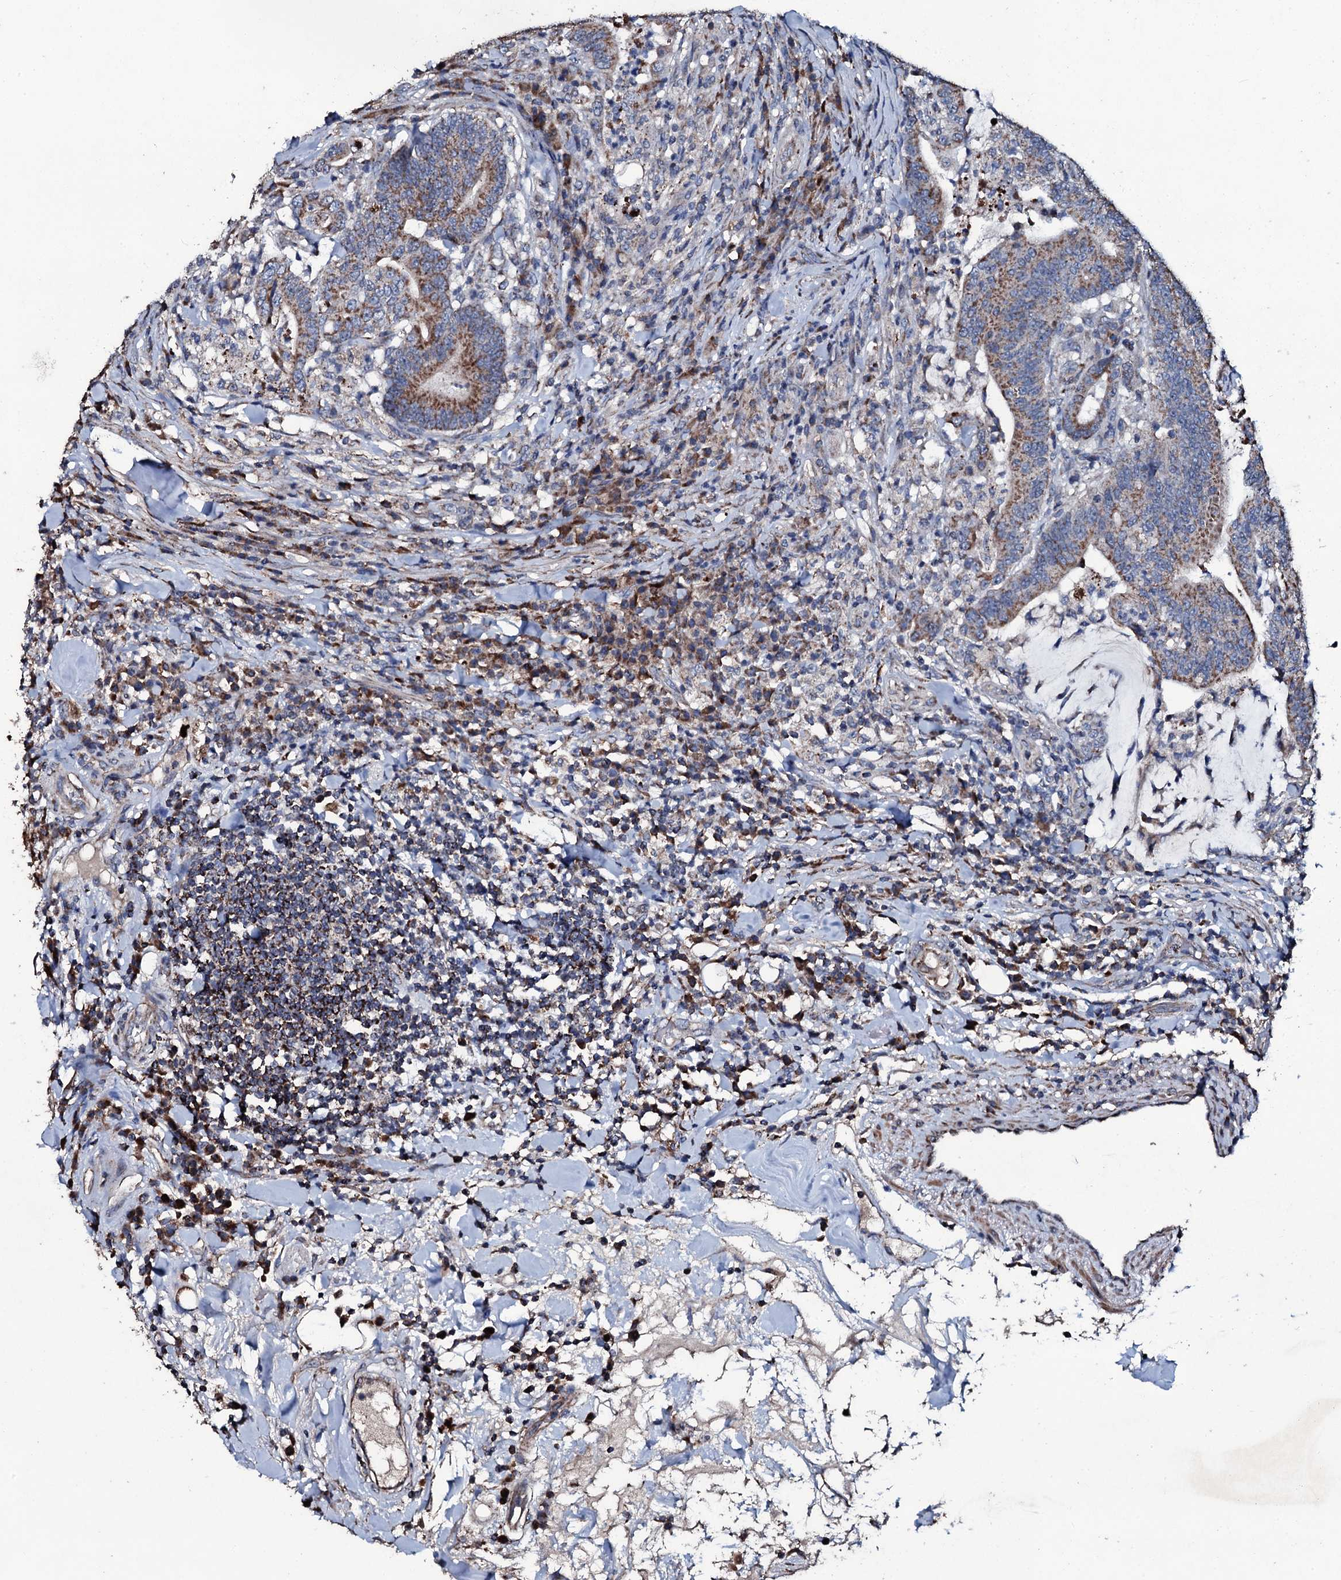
{"staining": {"intensity": "moderate", "quantity": ">75%", "location": "cytoplasmic/membranous"}, "tissue": "colorectal cancer", "cell_type": "Tumor cells", "image_type": "cancer", "snomed": [{"axis": "morphology", "description": "Adenocarcinoma, NOS"}, {"axis": "topography", "description": "Colon"}], "caption": "Immunohistochemistry (IHC) histopathology image of human adenocarcinoma (colorectal) stained for a protein (brown), which demonstrates medium levels of moderate cytoplasmic/membranous positivity in about >75% of tumor cells.", "gene": "DYNC2I2", "patient": {"sex": "female", "age": 66}}